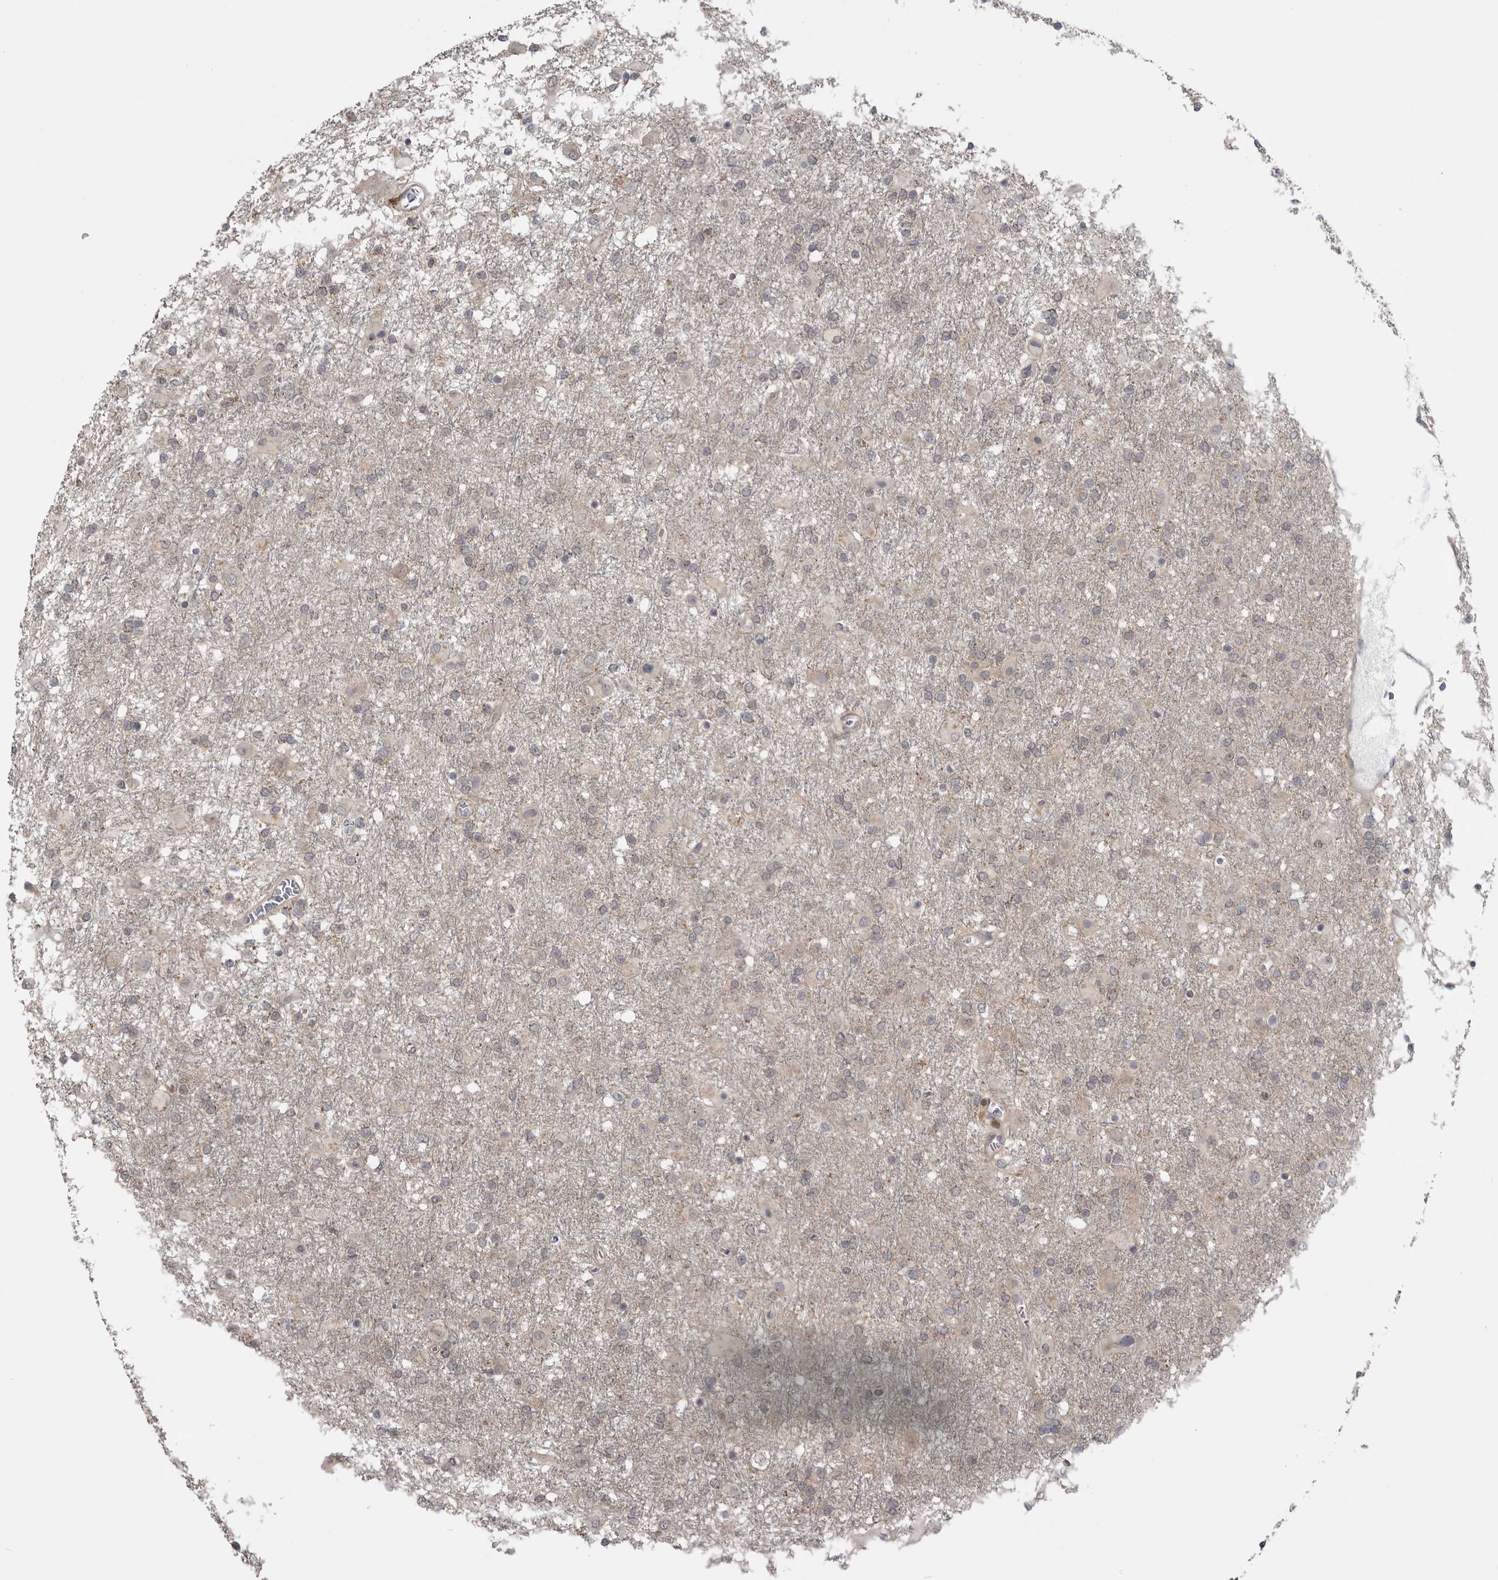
{"staining": {"intensity": "weak", "quantity": "<25%", "location": "cytoplasmic/membranous"}, "tissue": "glioma", "cell_type": "Tumor cells", "image_type": "cancer", "snomed": [{"axis": "morphology", "description": "Glioma, malignant, Low grade"}, {"axis": "topography", "description": "Brain"}], "caption": "Immunohistochemical staining of human glioma shows no significant expression in tumor cells.", "gene": "MAPK13", "patient": {"sex": "male", "age": 65}}